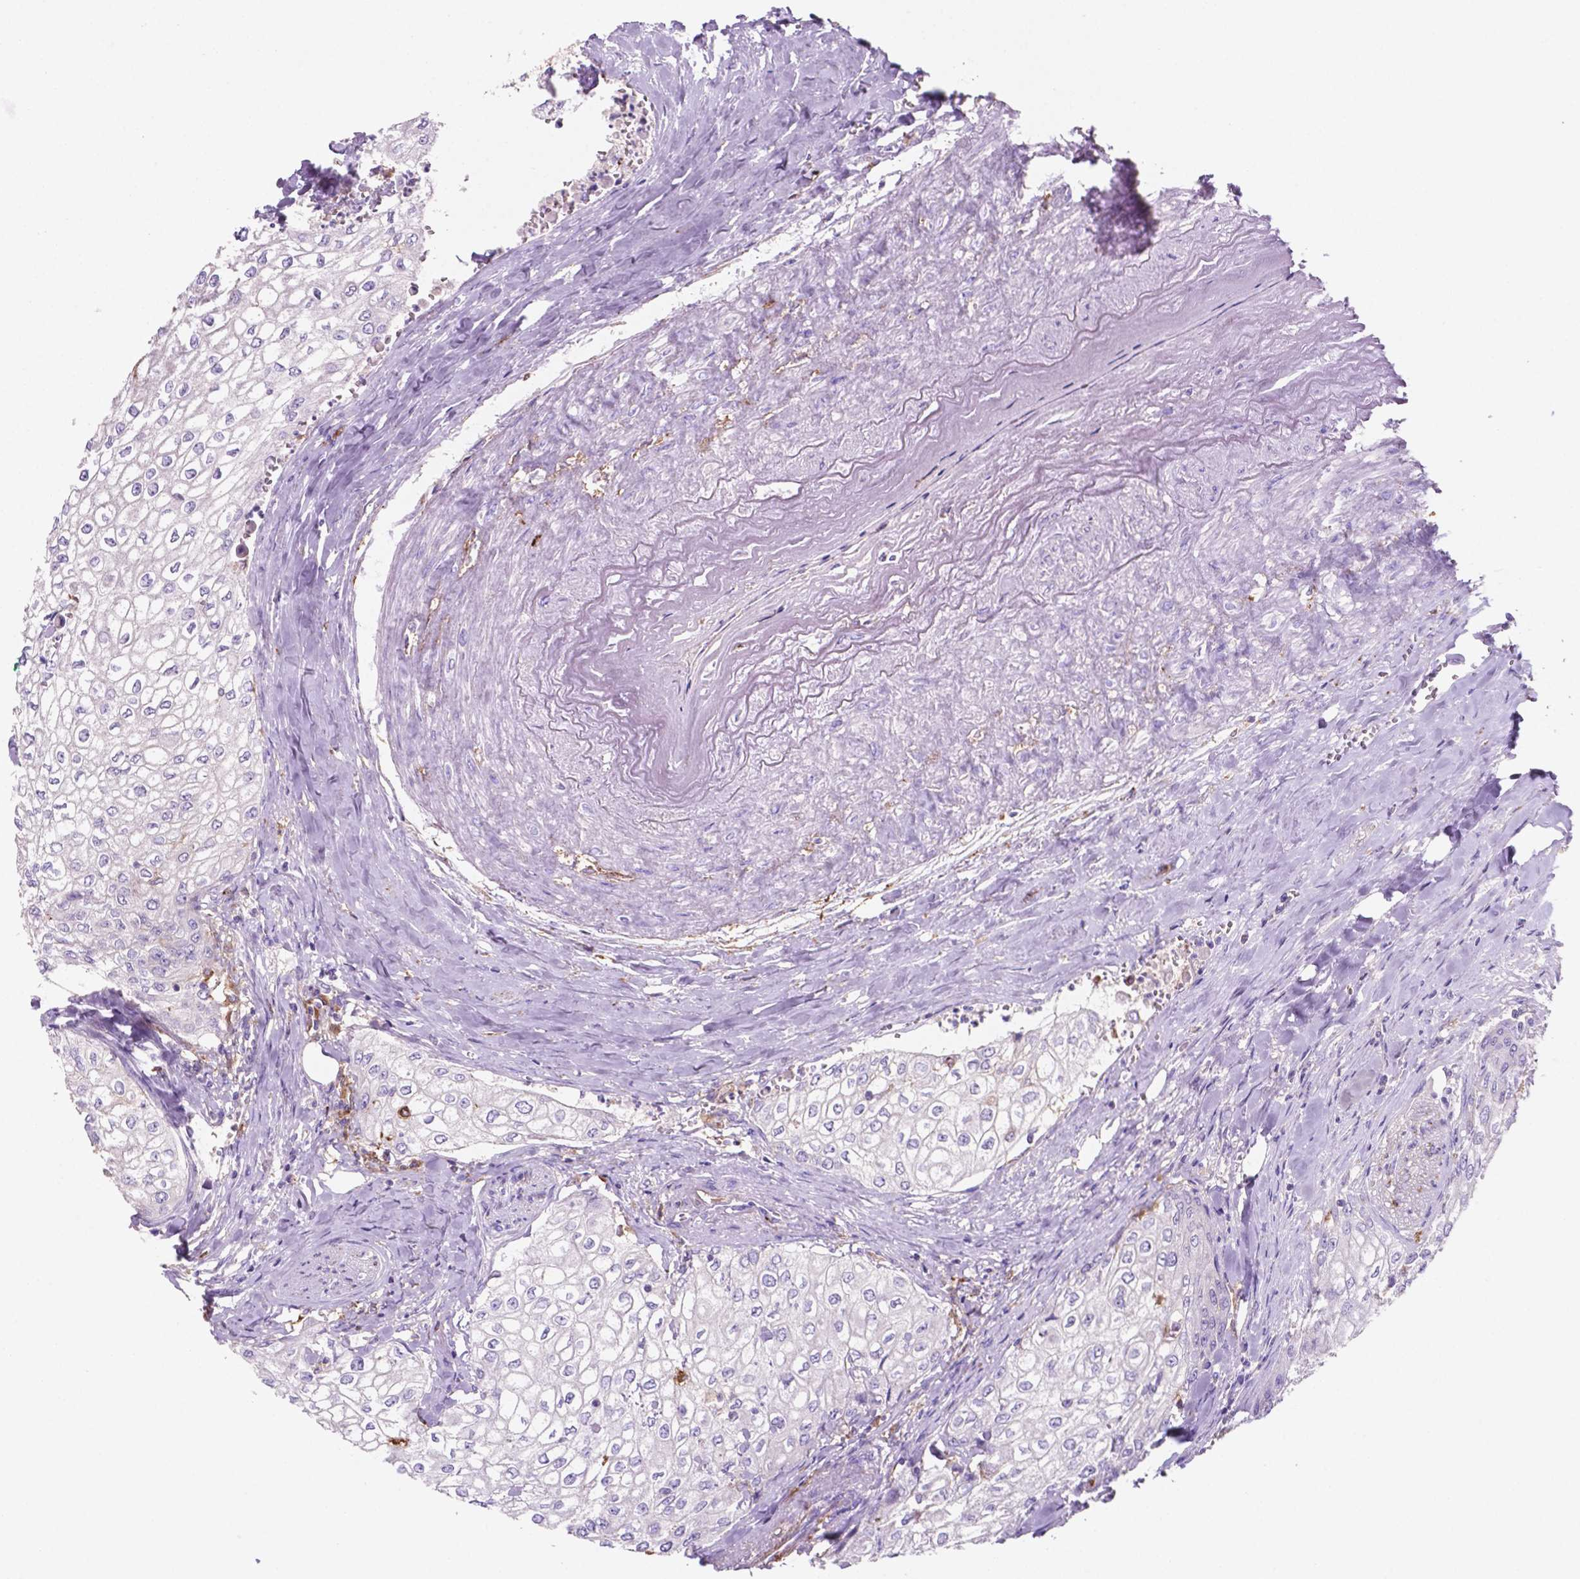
{"staining": {"intensity": "negative", "quantity": "none", "location": "none"}, "tissue": "urothelial cancer", "cell_type": "Tumor cells", "image_type": "cancer", "snomed": [{"axis": "morphology", "description": "Urothelial carcinoma, High grade"}, {"axis": "topography", "description": "Urinary bladder"}], "caption": "This is a histopathology image of immunohistochemistry staining of high-grade urothelial carcinoma, which shows no staining in tumor cells.", "gene": "MKRN2OS", "patient": {"sex": "male", "age": 62}}